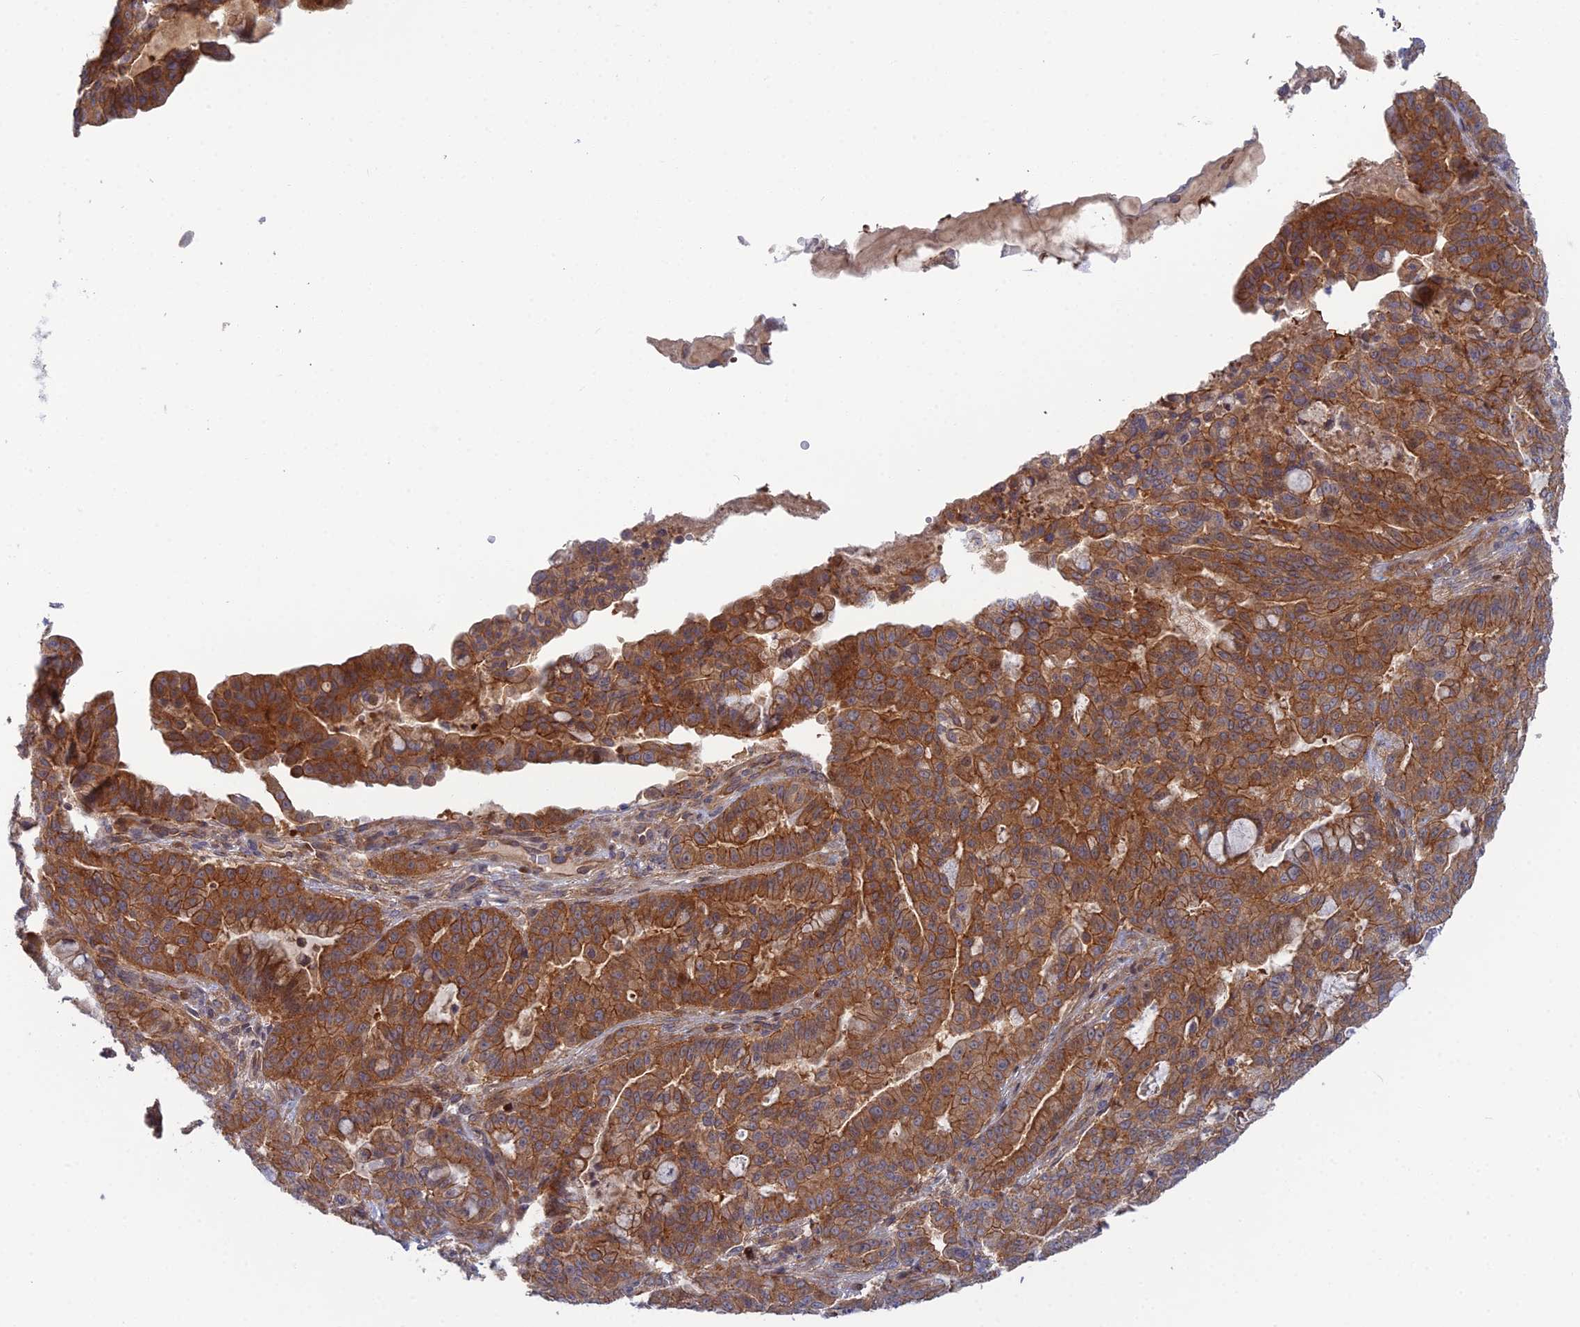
{"staining": {"intensity": "strong", "quantity": ">75%", "location": "cytoplasmic/membranous"}, "tissue": "pancreatic cancer", "cell_type": "Tumor cells", "image_type": "cancer", "snomed": [{"axis": "morphology", "description": "Adenocarcinoma, NOS"}, {"axis": "topography", "description": "Pancreas"}], "caption": "Adenocarcinoma (pancreatic) was stained to show a protein in brown. There is high levels of strong cytoplasmic/membranous expression in approximately >75% of tumor cells.", "gene": "ABHD1", "patient": {"sex": "male", "age": 63}}